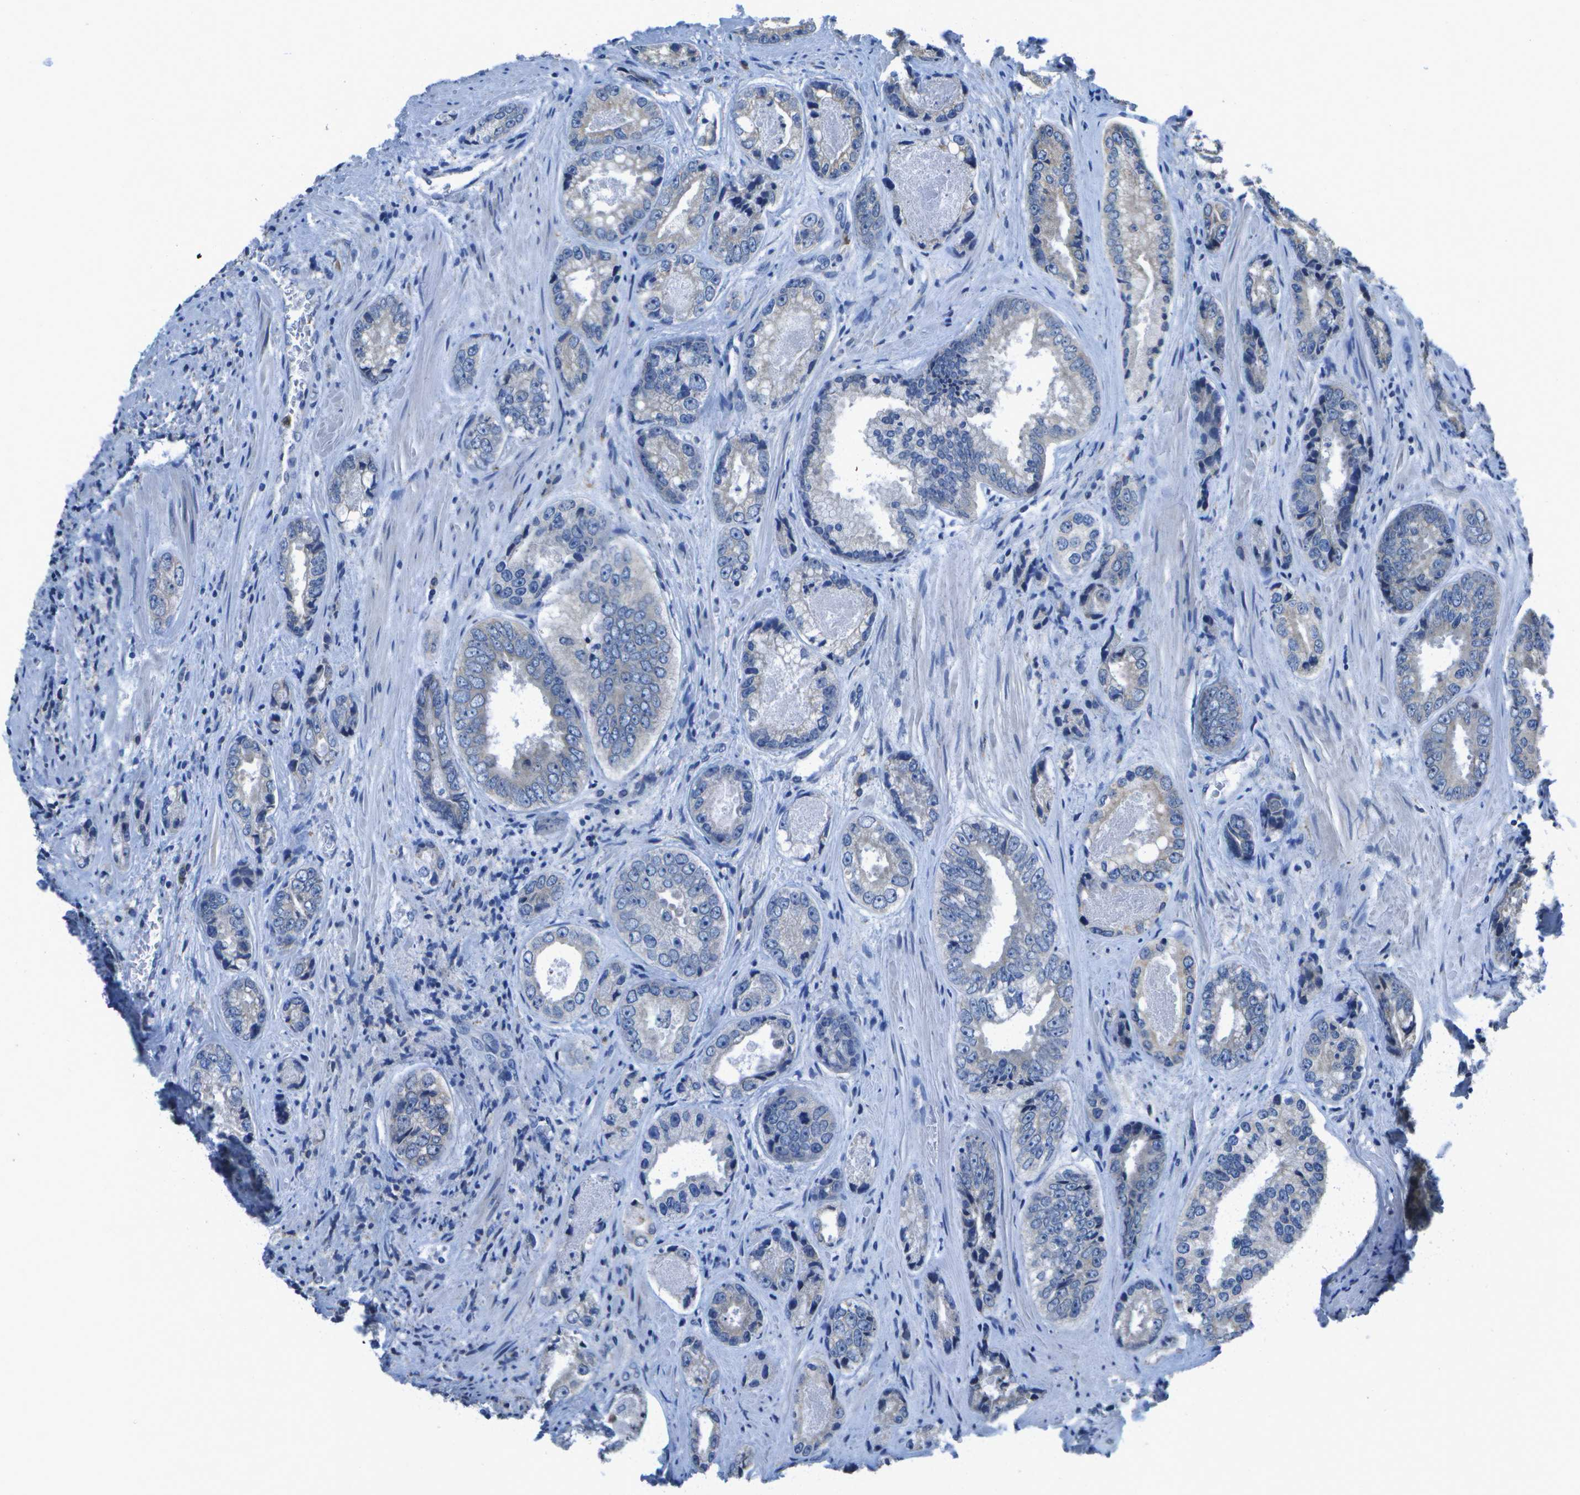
{"staining": {"intensity": "negative", "quantity": "none", "location": "none"}, "tissue": "prostate cancer", "cell_type": "Tumor cells", "image_type": "cancer", "snomed": [{"axis": "morphology", "description": "Adenocarcinoma, High grade"}, {"axis": "topography", "description": "Prostate"}], "caption": "Adenocarcinoma (high-grade) (prostate) was stained to show a protein in brown. There is no significant expression in tumor cells.", "gene": "DSE", "patient": {"sex": "male", "age": 61}}